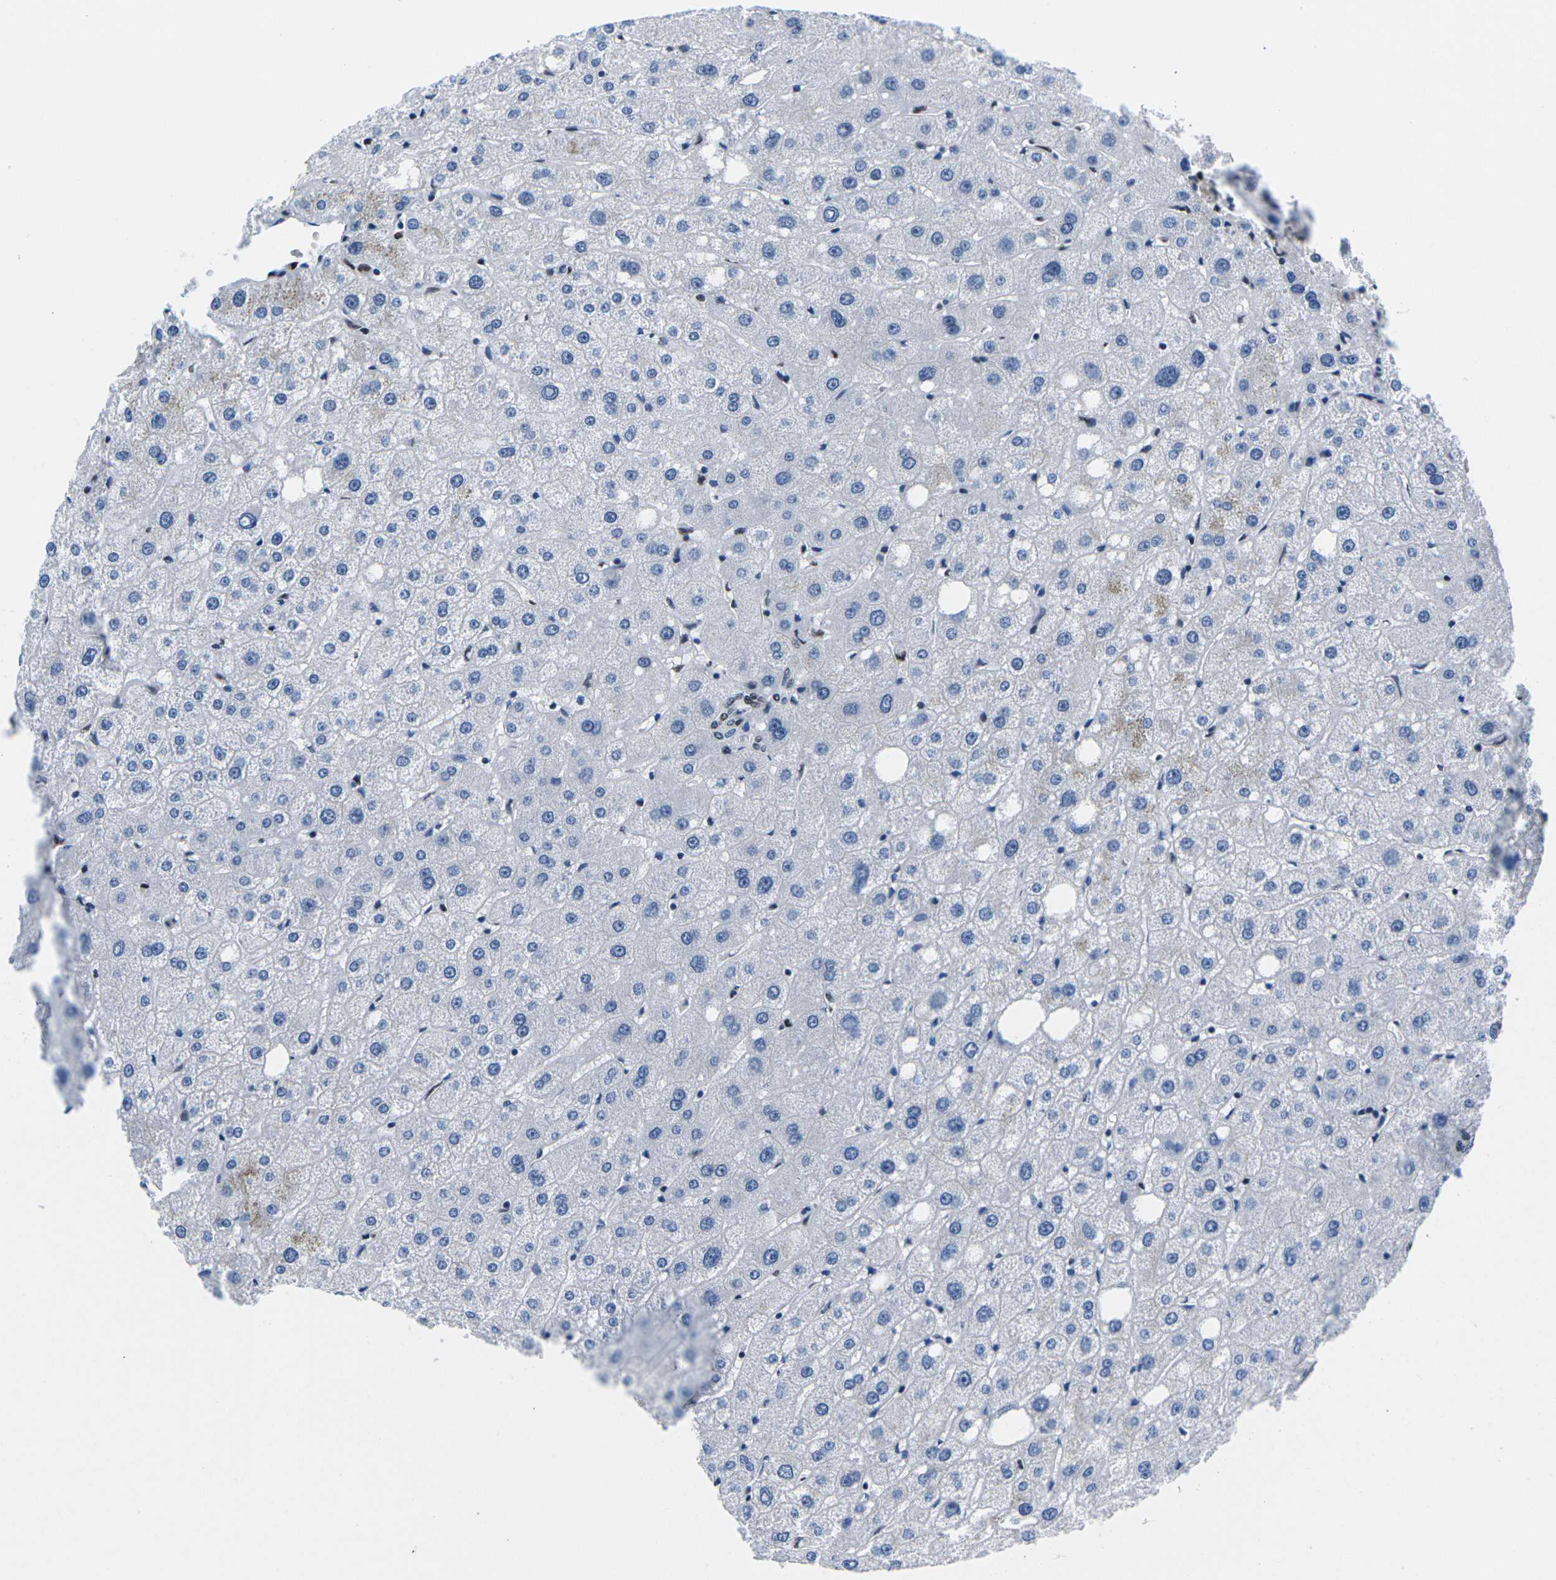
{"staining": {"intensity": "moderate", "quantity": ">75%", "location": "nuclear"}, "tissue": "liver", "cell_type": "Cholangiocytes", "image_type": "normal", "snomed": [{"axis": "morphology", "description": "Normal tissue, NOS"}, {"axis": "topography", "description": "Liver"}], "caption": "High-magnification brightfield microscopy of unremarkable liver stained with DAB (3,3'-diaminobenzidine) (brown) and counterstained with hematoxylin (blue). cholangiocytes exhibit moderate nuclear positivity is present in about>75% of cells.", "gene": "ATF1", "patient": {"sex": "male", "age": 73}}